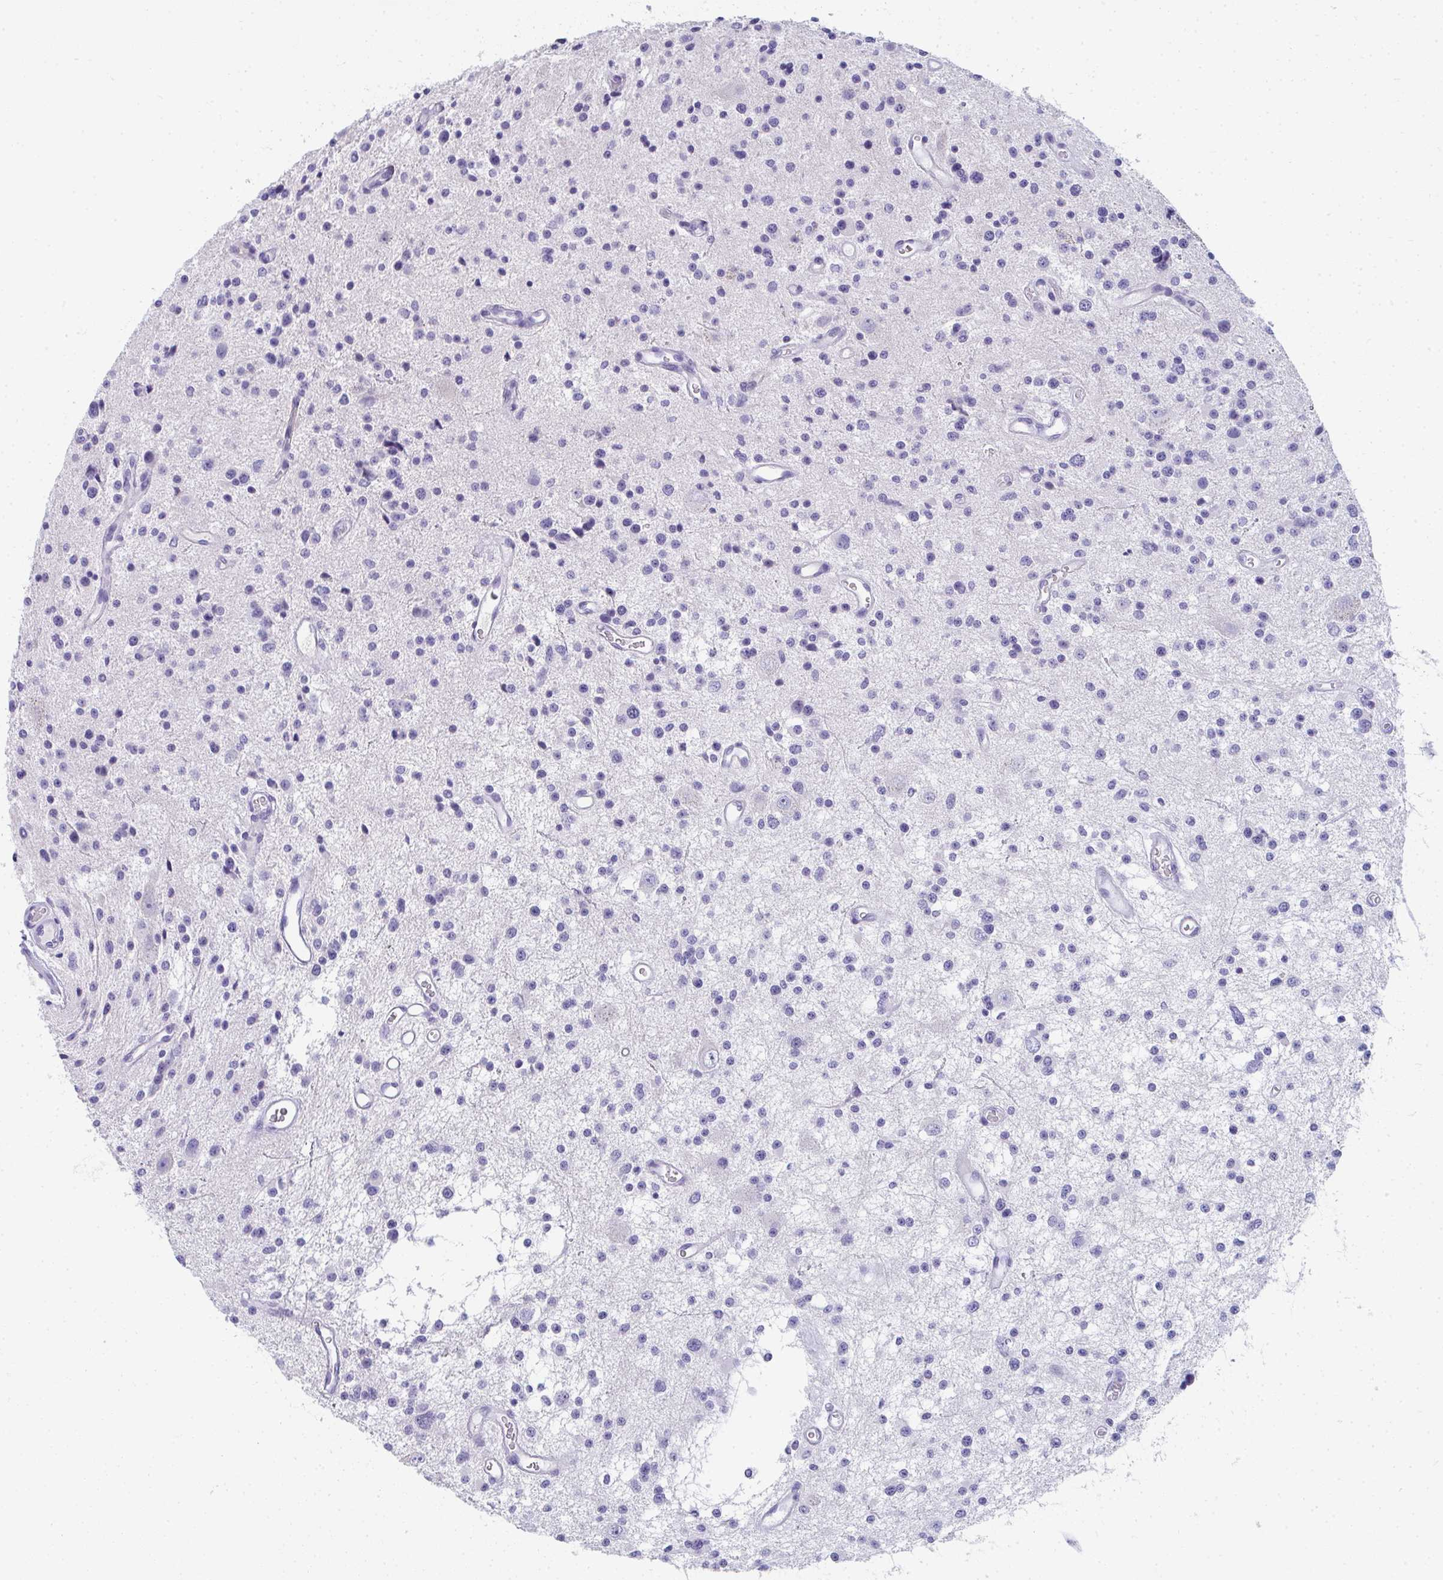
{"staining": {"intensity": "negative", "quantity": "none", "location": "none"}, "tissue": "glioma", "cell_type": "Tumor cells", "image_type": "cancer", "snomed": [{"axis": "morphology", "description": "Glioma, malignant, Low grade"}, {"axis": "topography", "description": "Brain"}], "caption": "A photomicrograph of human low-grade glioma (malignant) is negative for staining in tumor cells. (Immunohistochemistry (ihc), brightfield microscopy, high magnification).", "gene": "TTC30B", "patient": {"sex": "male", "age": 43}}